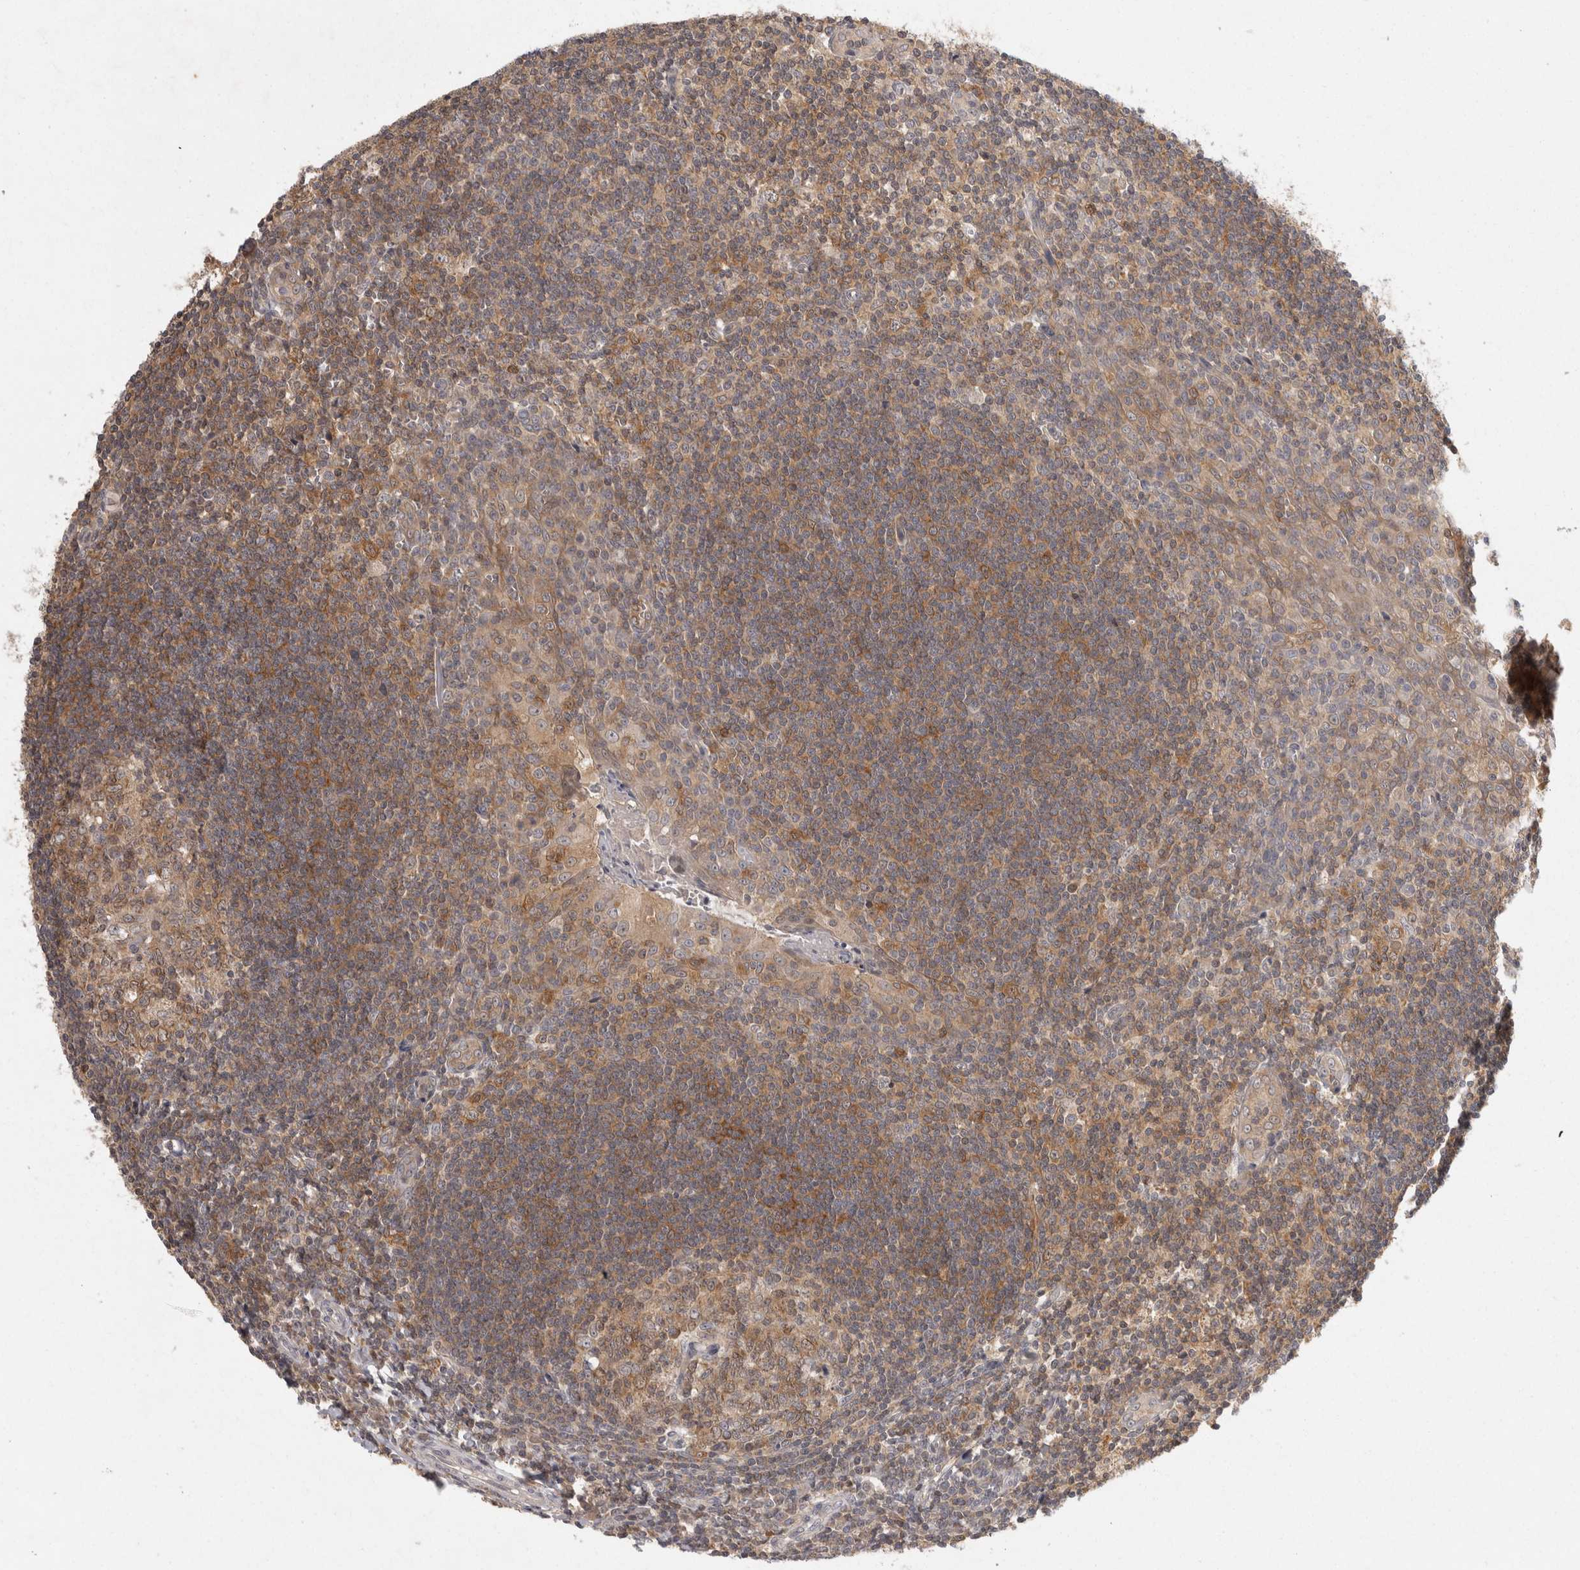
{"staining": {"intensity": "moderate", "quantity": ">75%", "location": "cytoplasmic/membranous"}, "tissue": "tonsil", "cell_type": "Germinal center cells", "image_type": "normal", "snomed": [{"axis": "morphology", "description": "Normal tissue, NOS"}, {"axis": "topography", "description": "Tonsil"}], "caption": "IHC micrograph of normal tonsil stained for a protein (brown), which demonstrates medium levels of moderate cytoplasmic/membranous positivity in about >75% of germinal center cells.", "gene": "ACAT2", "patient": {"sex": "male", "age": 27}}